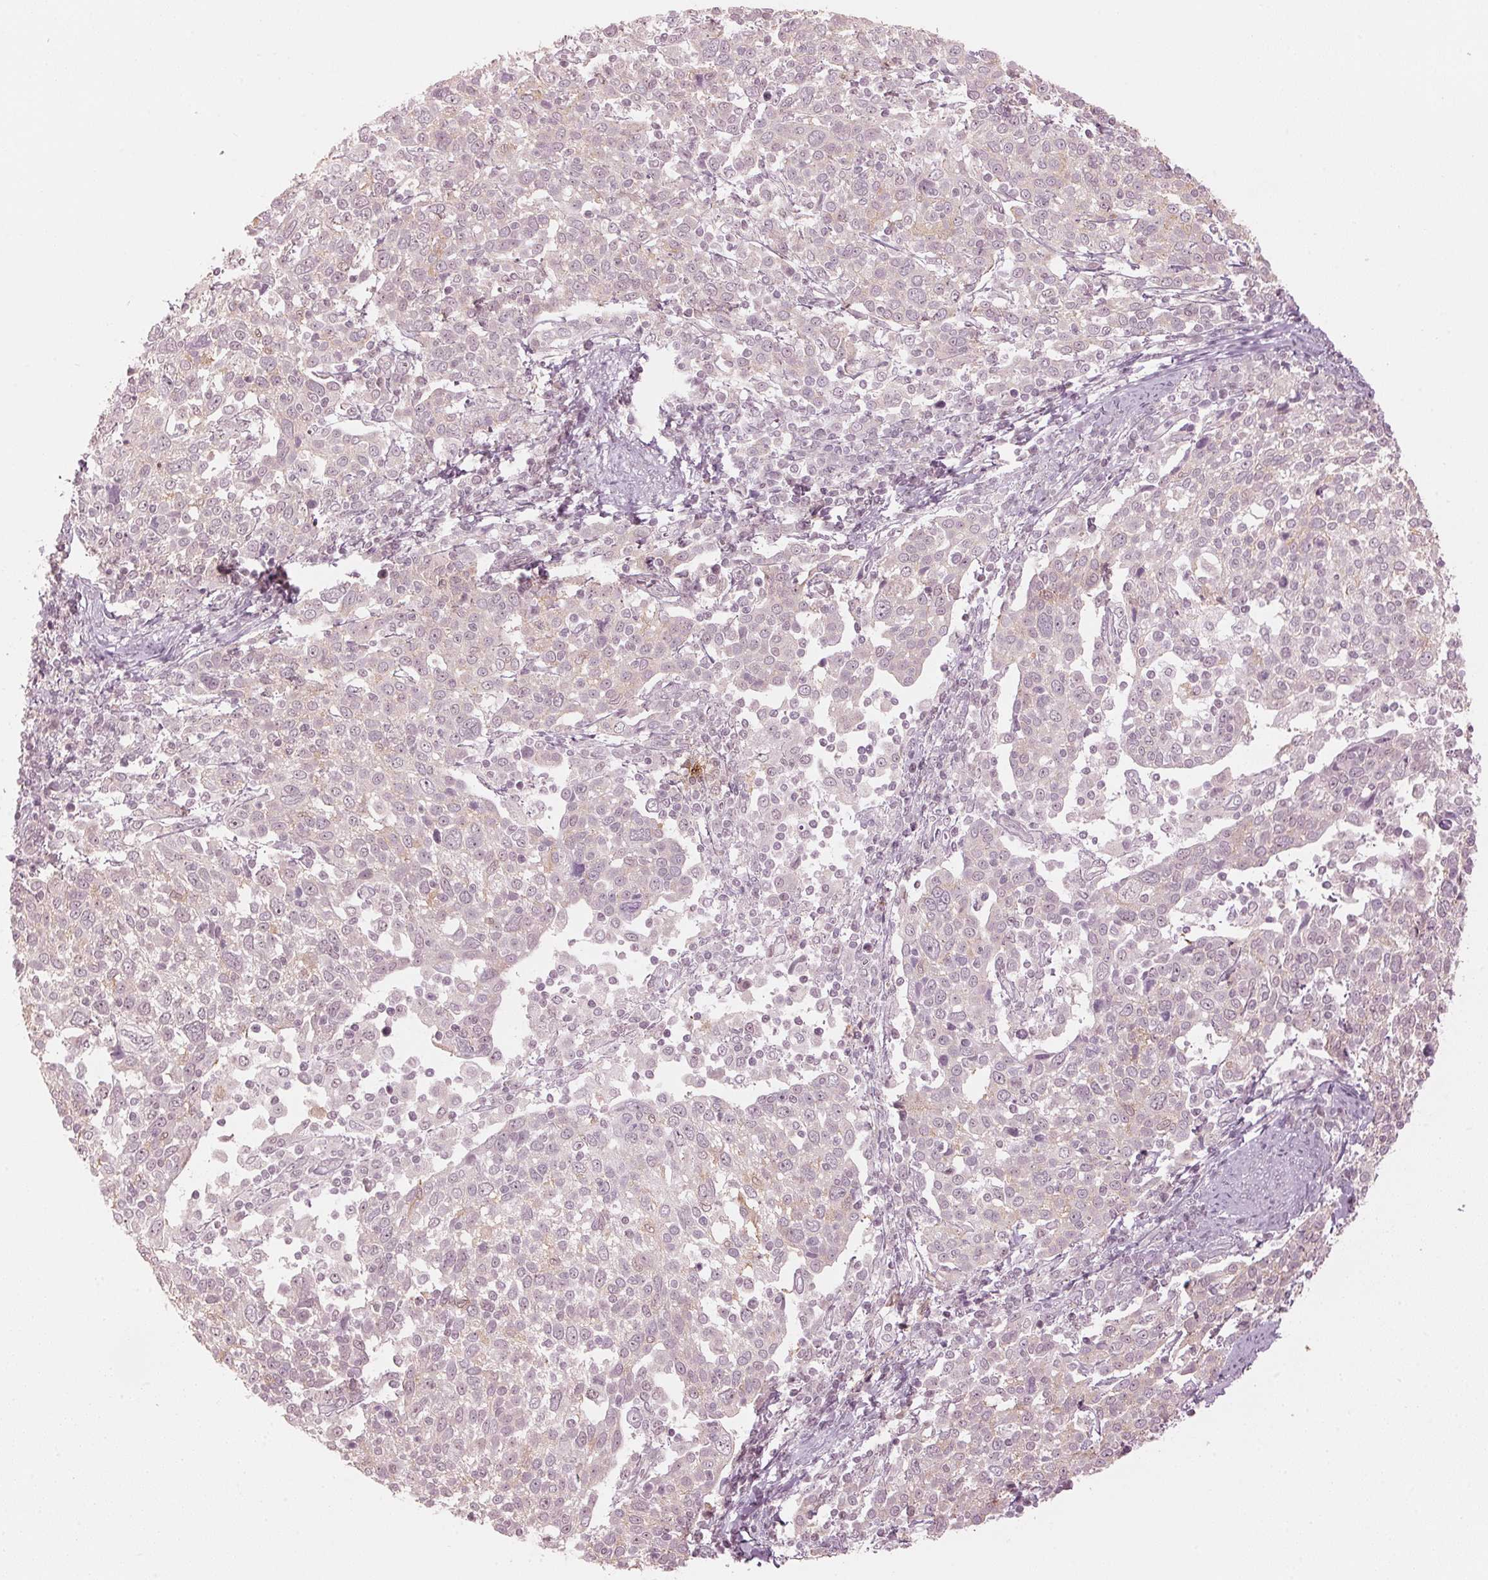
{"staining": {"intensity": "negative", "quantity": "none", "location": "none"}, "tissue": "cervical cancer", "cell_type": "Tumor cells", "image_type": "cancer", "snomed": [{"axis": "morphology", "description": "Squamous cell carcinoma, NOS"}, {"axis": "topography", "description": "Cervix"}], "caption": "Immunohistochemistry (IHC) image of squamous cell carcinoma (cervical) stained for a protein (brown), which reveals no staining in tumor cells.", "gene": "TMED6", "patient": {"sex": "female", "age": 61}}